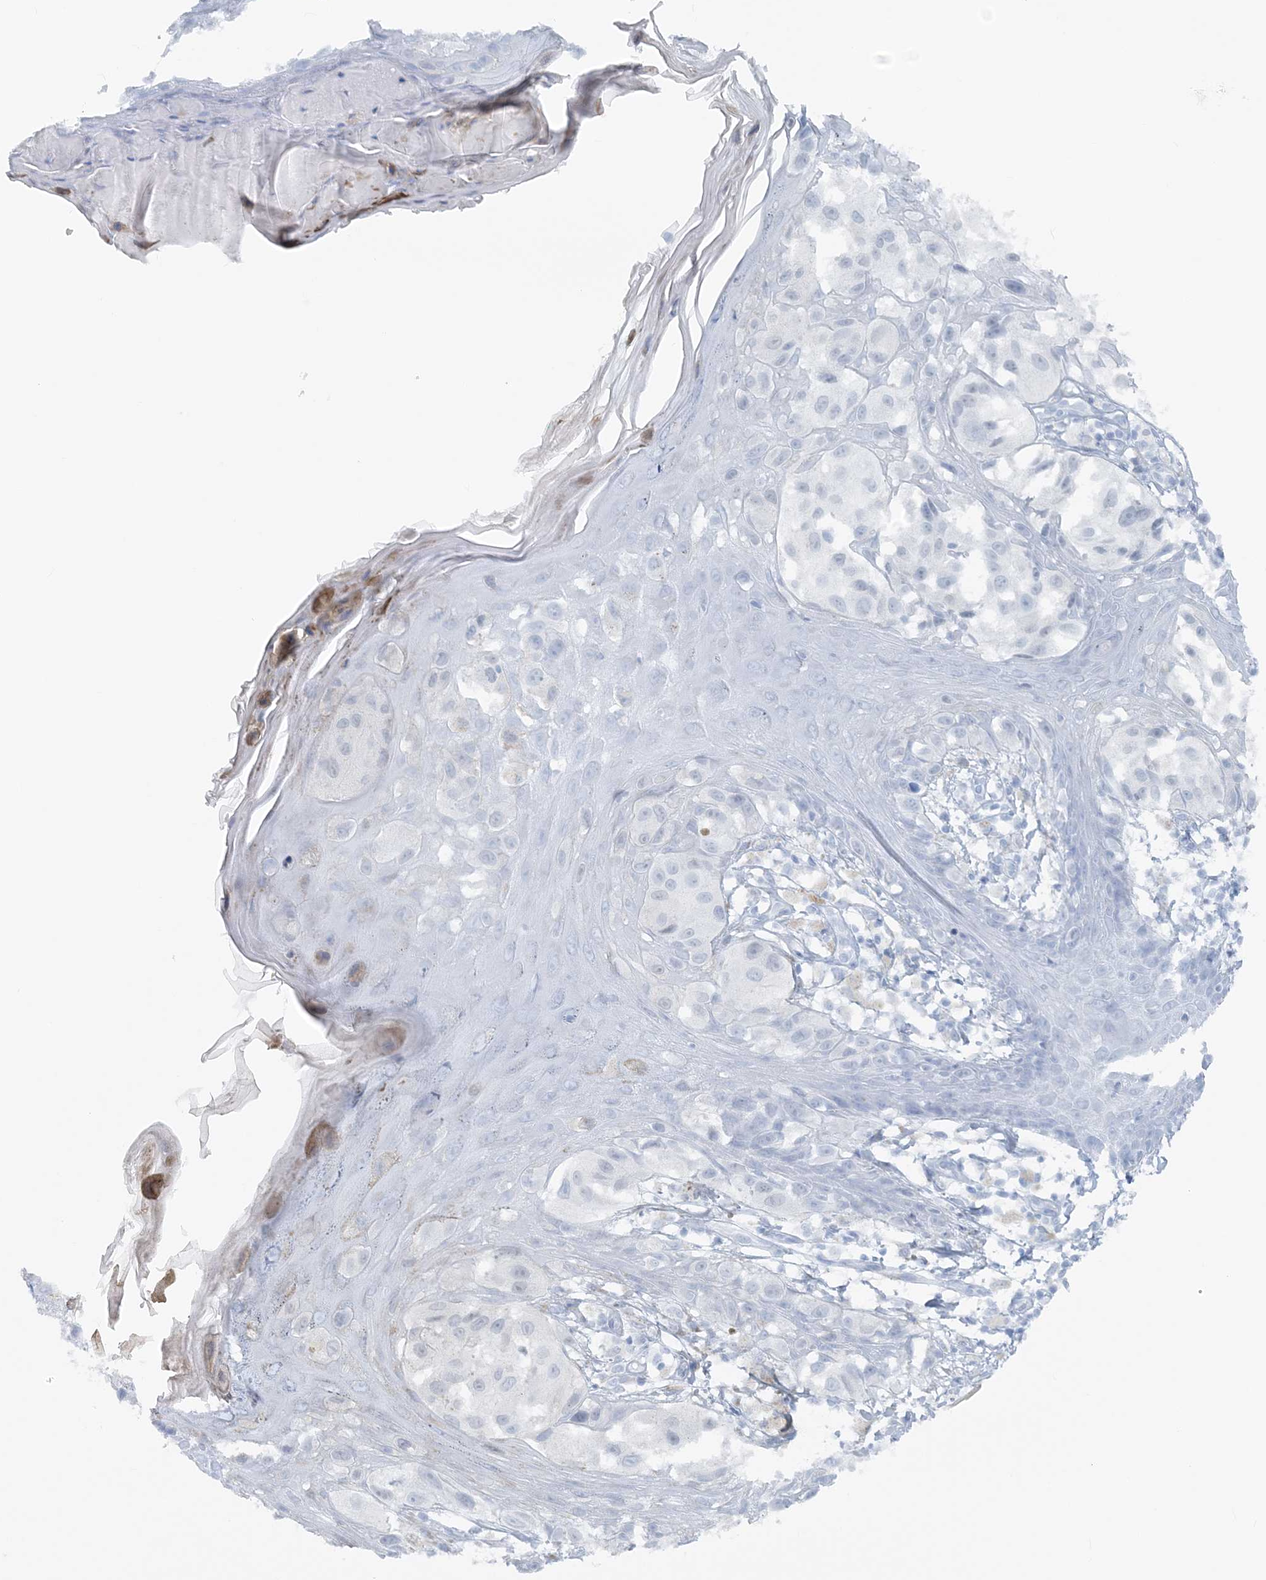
{"staining": {"intensity": "negative", "quantity": "none", "location": "none"}, "tissue": "melanoma", "cell_type": "Tumor cells", "image_type": "cancer", "snomed": [{"axis": "morphology", "description": "Malignant melanoma, NOS"}, {"axis": "topography", "description": "Skin of leg"}], "caption": "Immunohistochemical staining of malignant melanoma reveals no significant positivity in tumor cells.", "gene": "ATP11A", "patient": {"sex": "female", "age": 72}}